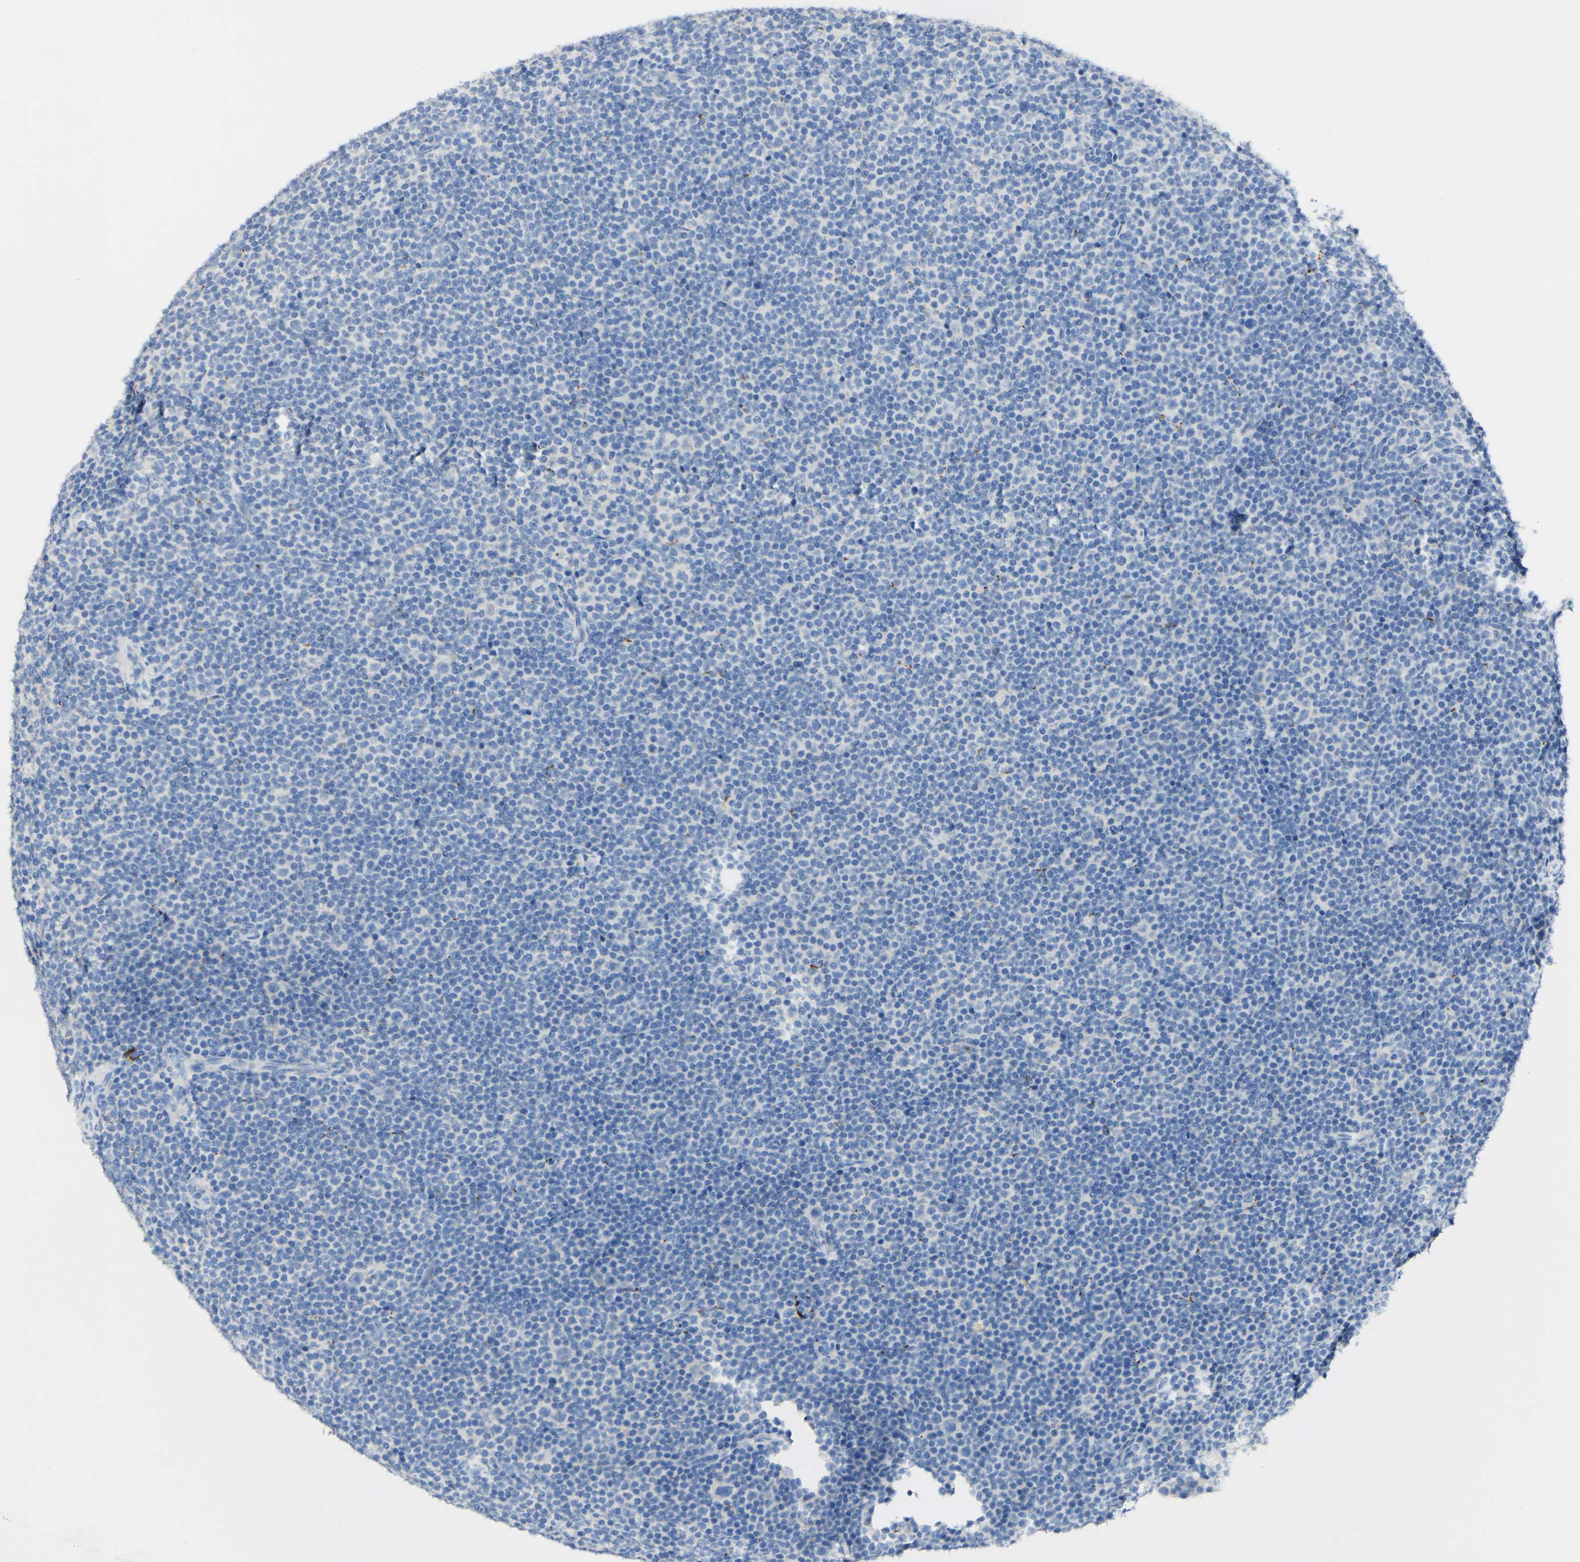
{"staining": {"intensity": "negative", "quantity": "none", "location": "none"}, "tissue": "lymphoma", "cell_type": "Tumor cells", "image_type": "cancer", "snomed": [{"axis": "morphology", "description": "Malignant lymphoma, non-Hodgkin's type, Low grade"}, {"axis": "topography", "description": "Lymph node"}], "caption": "Protein analysis of low-grade malignant lymphoma, non-Hodgkin's type displays no significant positivity in tumor cells.", "gene": "FGF4", "patient": {"sex": "female", "age": 67}}